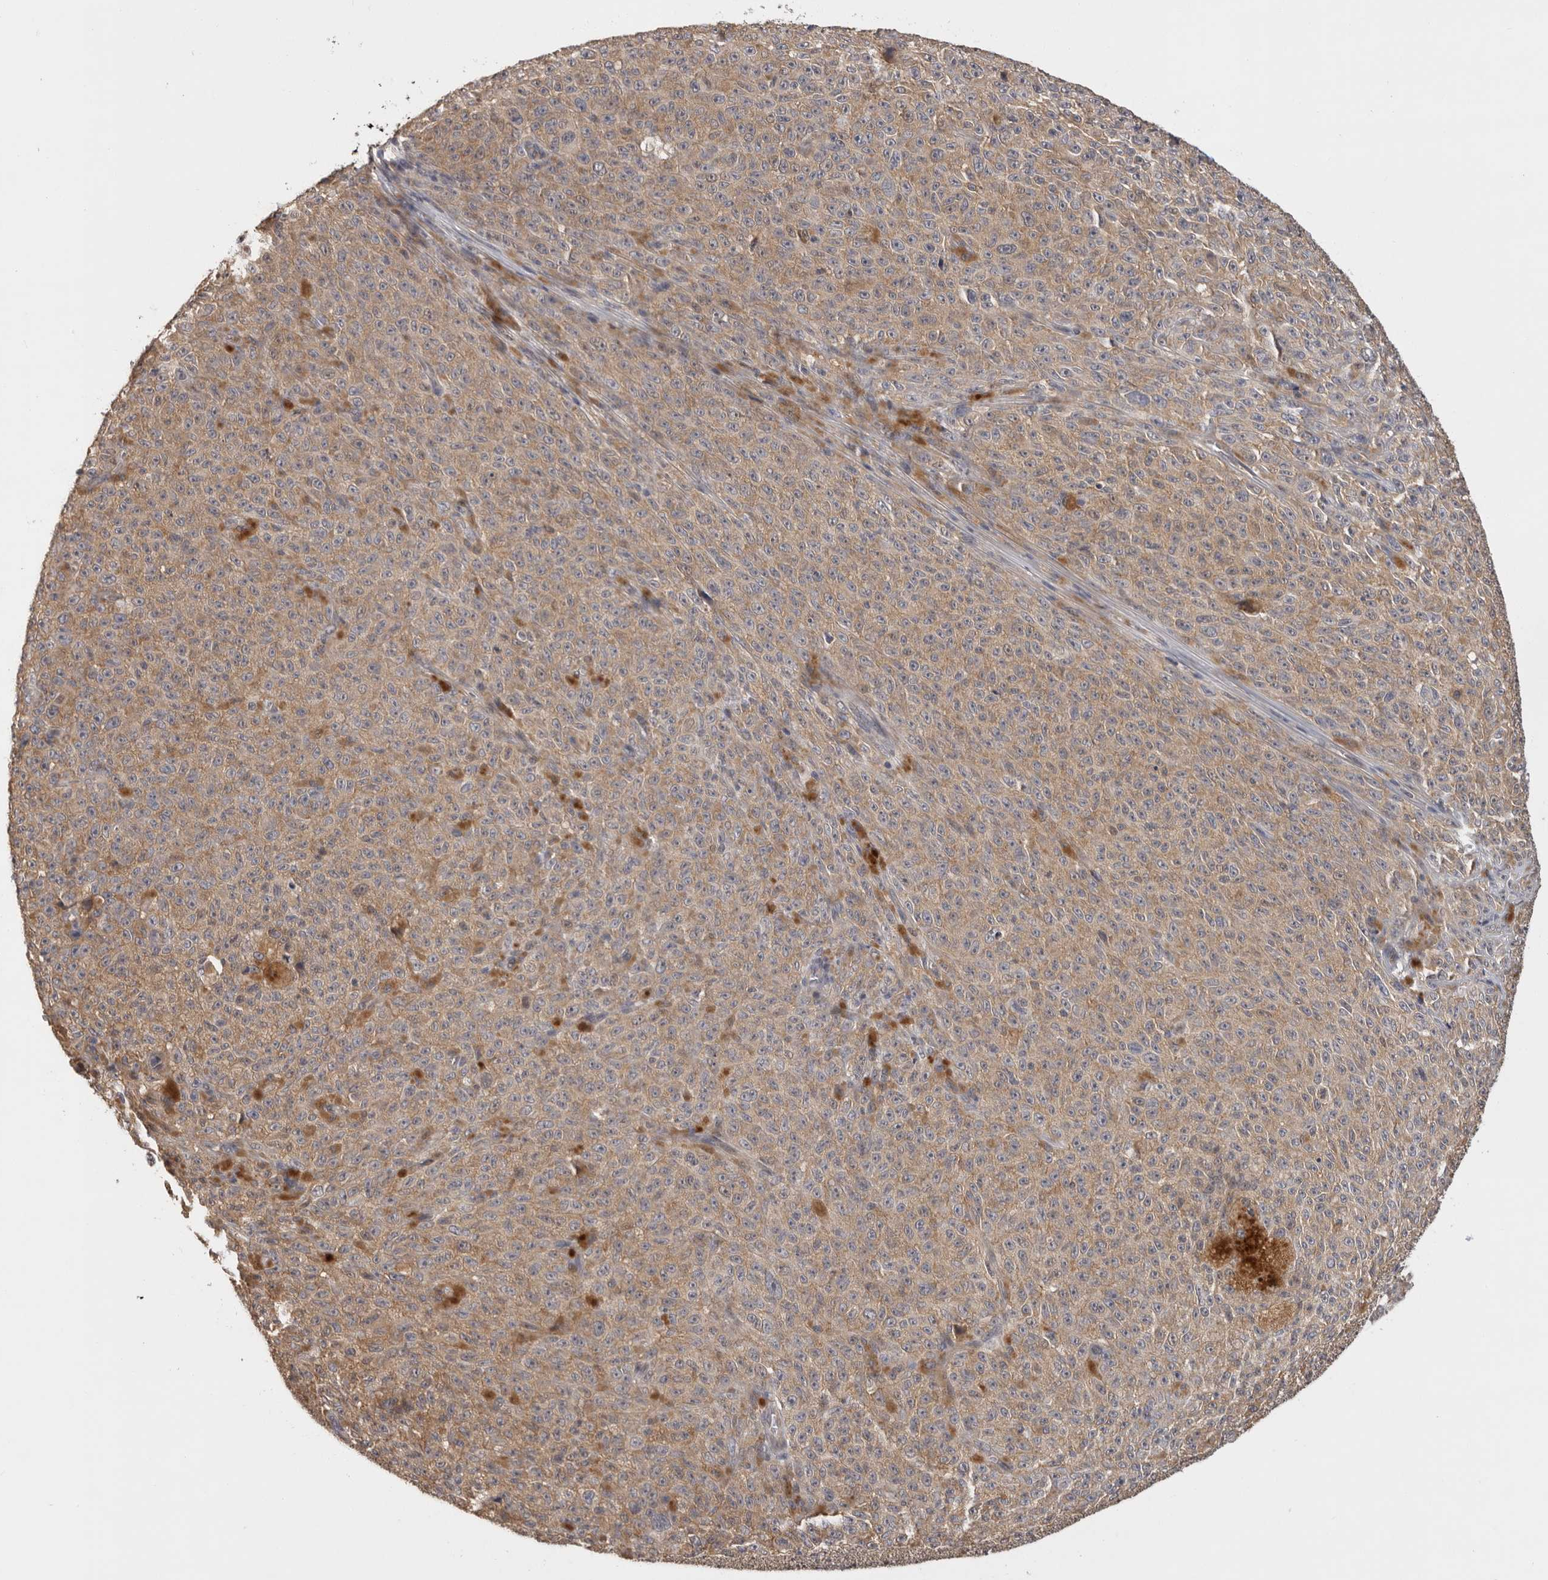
{"staining": {"intensity": "weak", "quantity": ">75%", "location": "cytoplasmic/membranous"}, "tissue": "melanoma", "cell_type": "Tumor cells", "image_type": "cancer", "snomed": [{"axis": "morphology", "description": "Malignant melanoma, NOS"}, {"axis": "topography", "description": "Skin"}], "caption": "The photomicrograph displays a brown stain indicating the presence of a protein in the cytoplasmic/membranous of tumor cells in melanoma. The protein is shown in brown color, while the nuclei are stained blue.", "gene": "BAIAP2", "patient": {"sex": "female", "age": 82}}